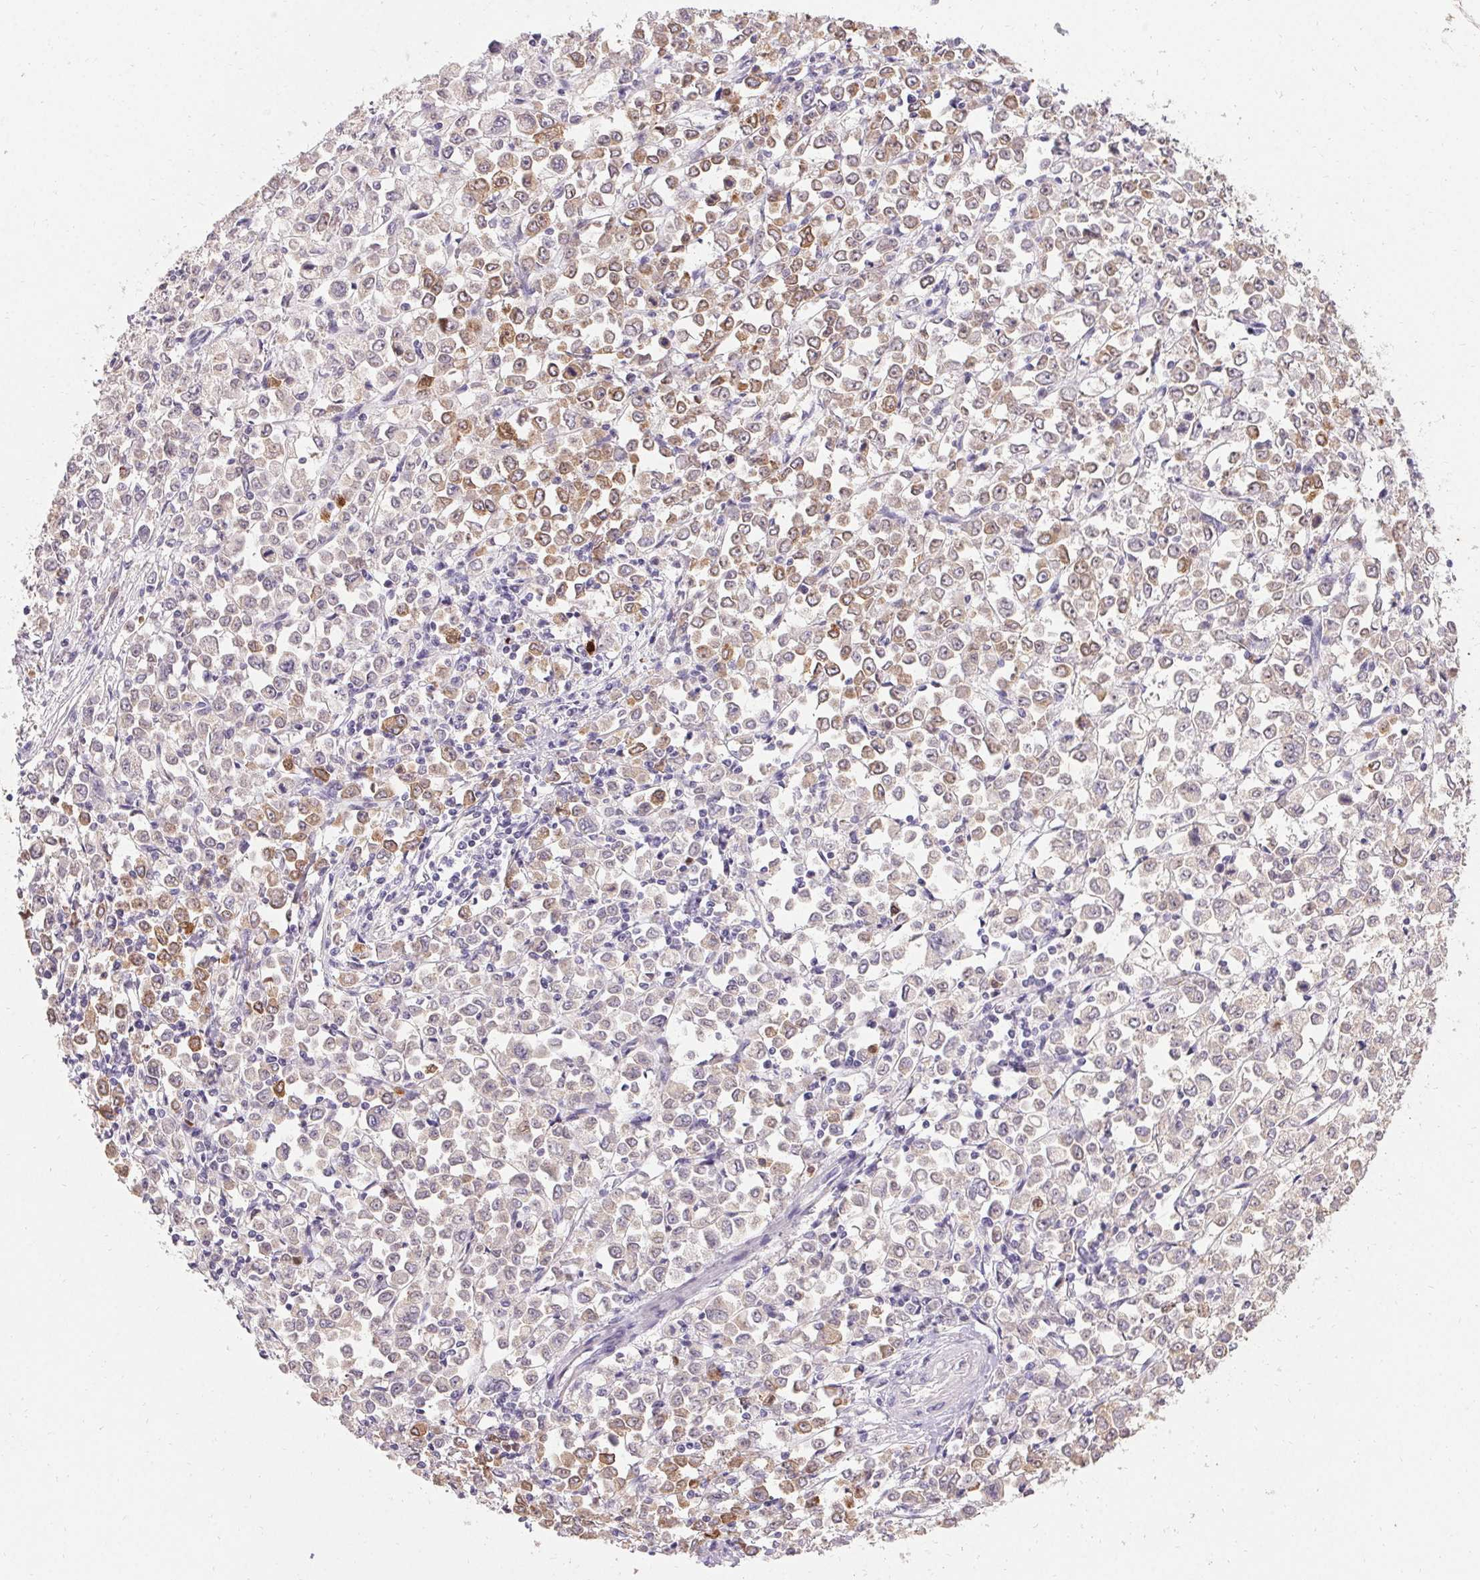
{"staining": {"intensity": "moderate", "quantity": "<25%", "location": "cytoplasmic/membranous"}, "tissue": "stomach cancer", "cell_type": "Tumor cells", "image_type": "cancer", "snomed": [{"axis": "morphology", "description": "Adenocarcinoma, NOS"}, {"axis": "topography", "description": "Stomach, upper"}], "caption": "Moderate cytoplasmic/membranous positivity for a protein is seen in about <25% of tumor cells of stomach cancer (adenocarcinoma) using immunohistochemistry (IHC).", "gene": "HSD17B3", "patient": {"sex": "male", "age": 70}}